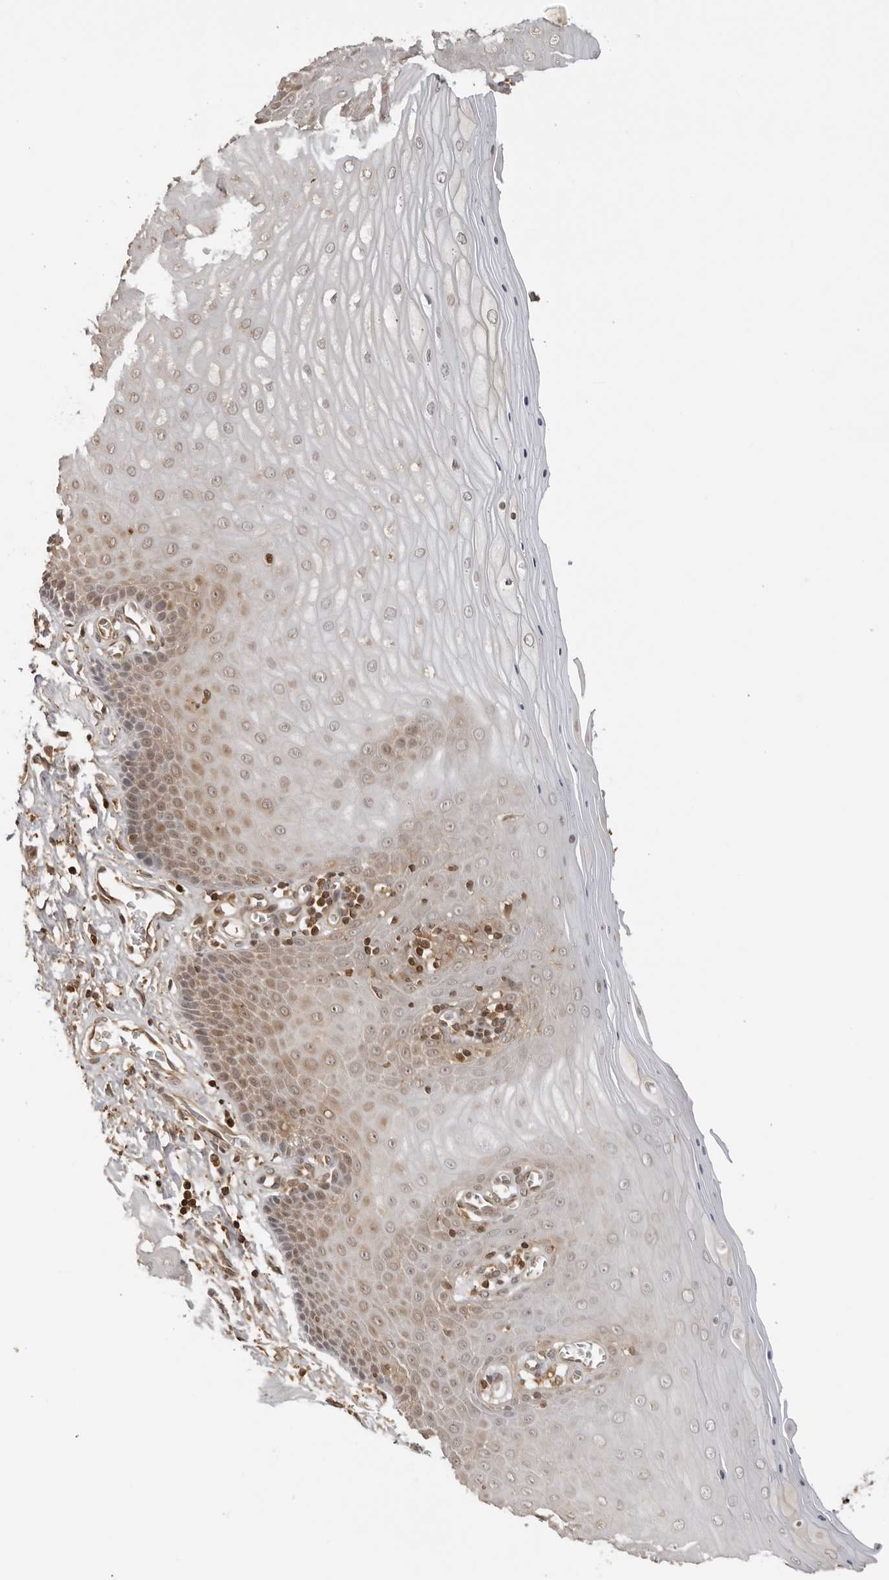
{"staining": {"intensity": "moderate", "quantity": ">75%", "location": "cytoplasmic/membranous,nuclear"}, "tissue": "cervix", "cell_type": "Glandular cells", "image_type": "normal", "snomed": [{"axis": "morphology", "description": "Normal tissue, NOS"}, {"axis": "topography", "description": "Cervix"}], "caption": "Immunohistochemistry histopathology image of unremarkable cervix: cervix stained using immunohistochemistry exhibits medium levels of moderate protein expression localized specifically in the cytoplasmic/membranous,nuclear of glandular cells, appearing as a cytoplasmic/membranous,nuclear brown color.", "gene": "IKBKE", "patient": {"sex": "female", "age": 55}}